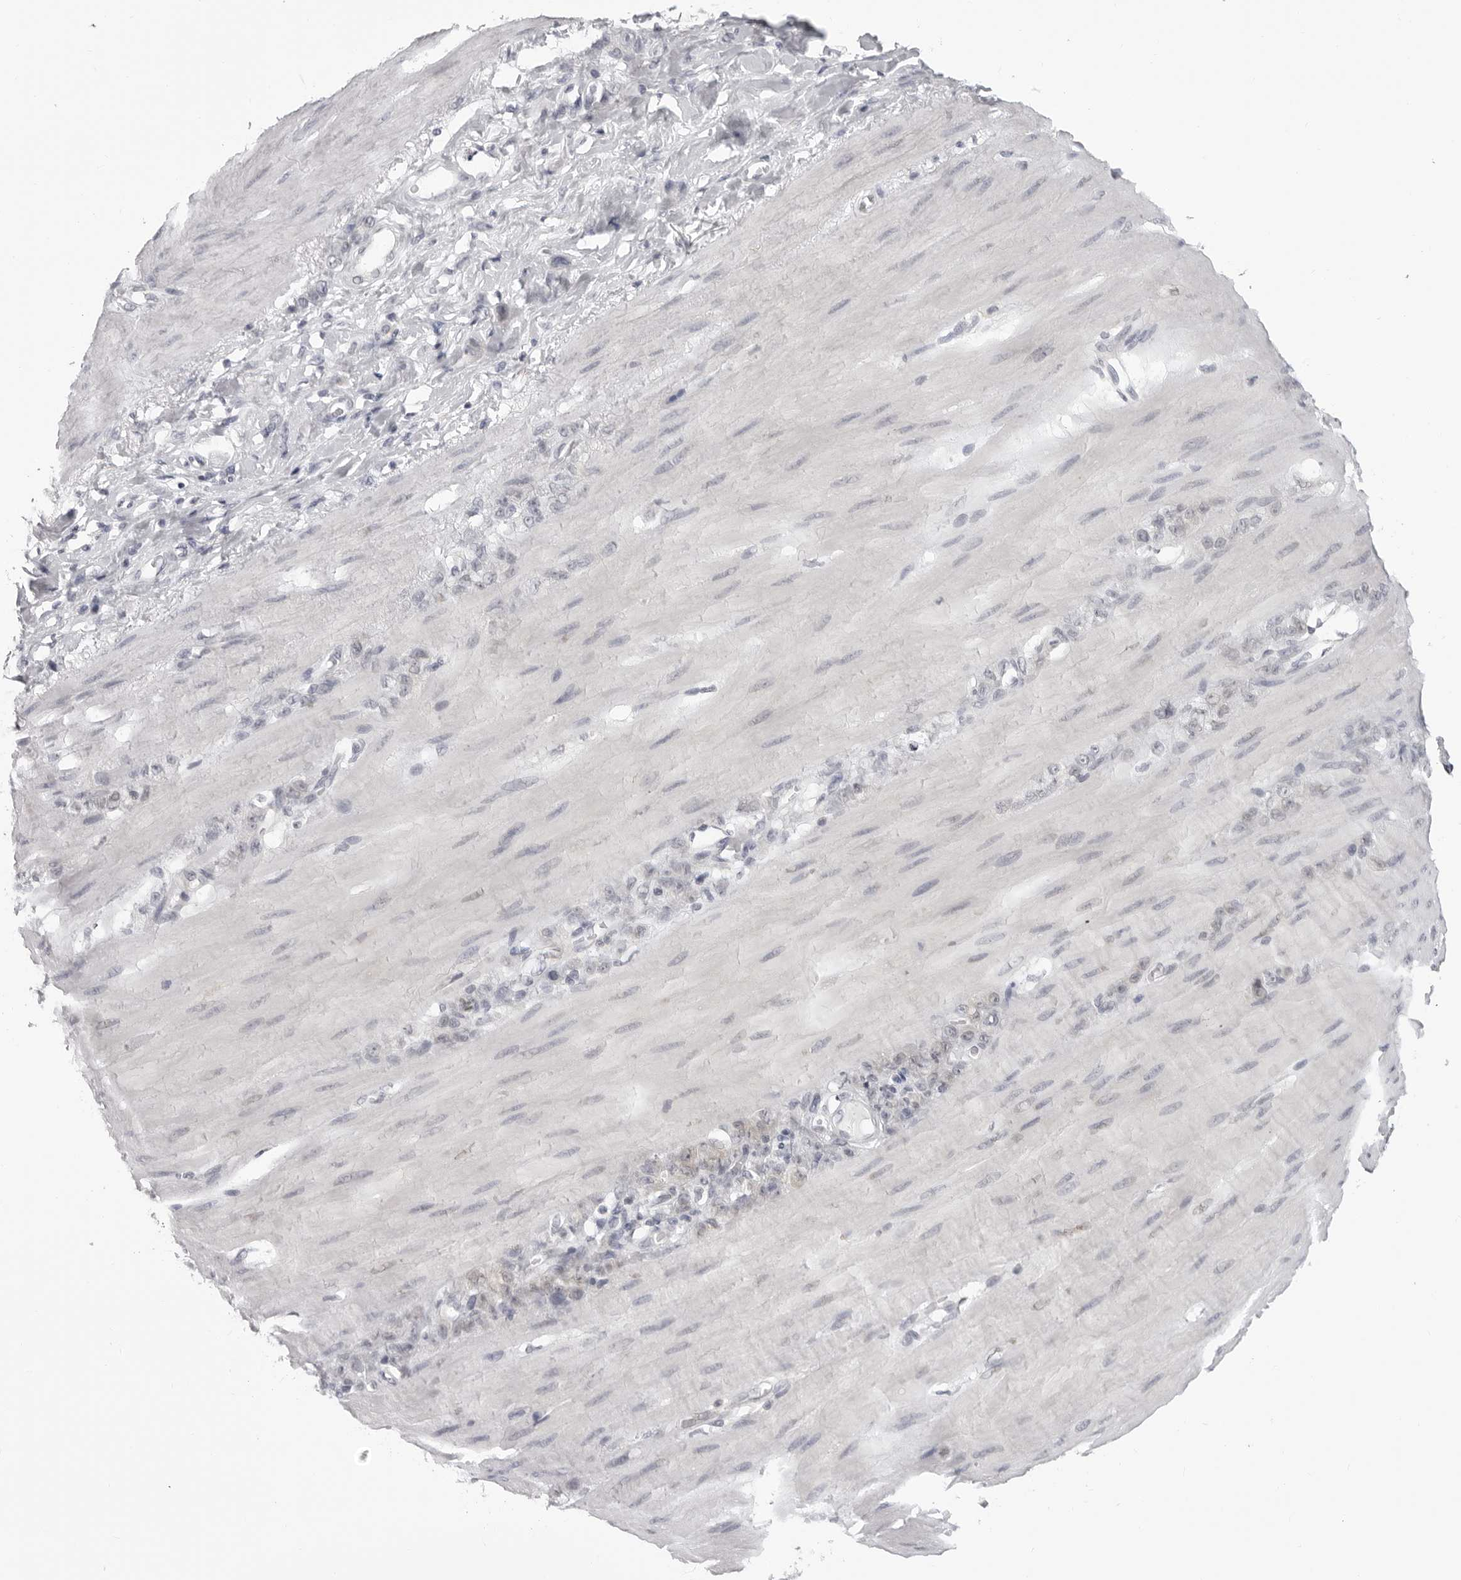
{"staining": {"intensity": "negative", "quantity": "none", "location": "none"}, "tissue": "stomach cancer", "cell_type": "Tumor cells", "image_type": "cancer", "snomed": [{"axis": "morphology", "description": "Adenocarcinoma, NOS"}, {"axis": "topography", "description": "Stomach"}], "caption": "Image shows no significant protein positivity in tumor cells of stomach cancer.", "gene": "DNALI1", "patient": {"sex": "male", "age": 82}}